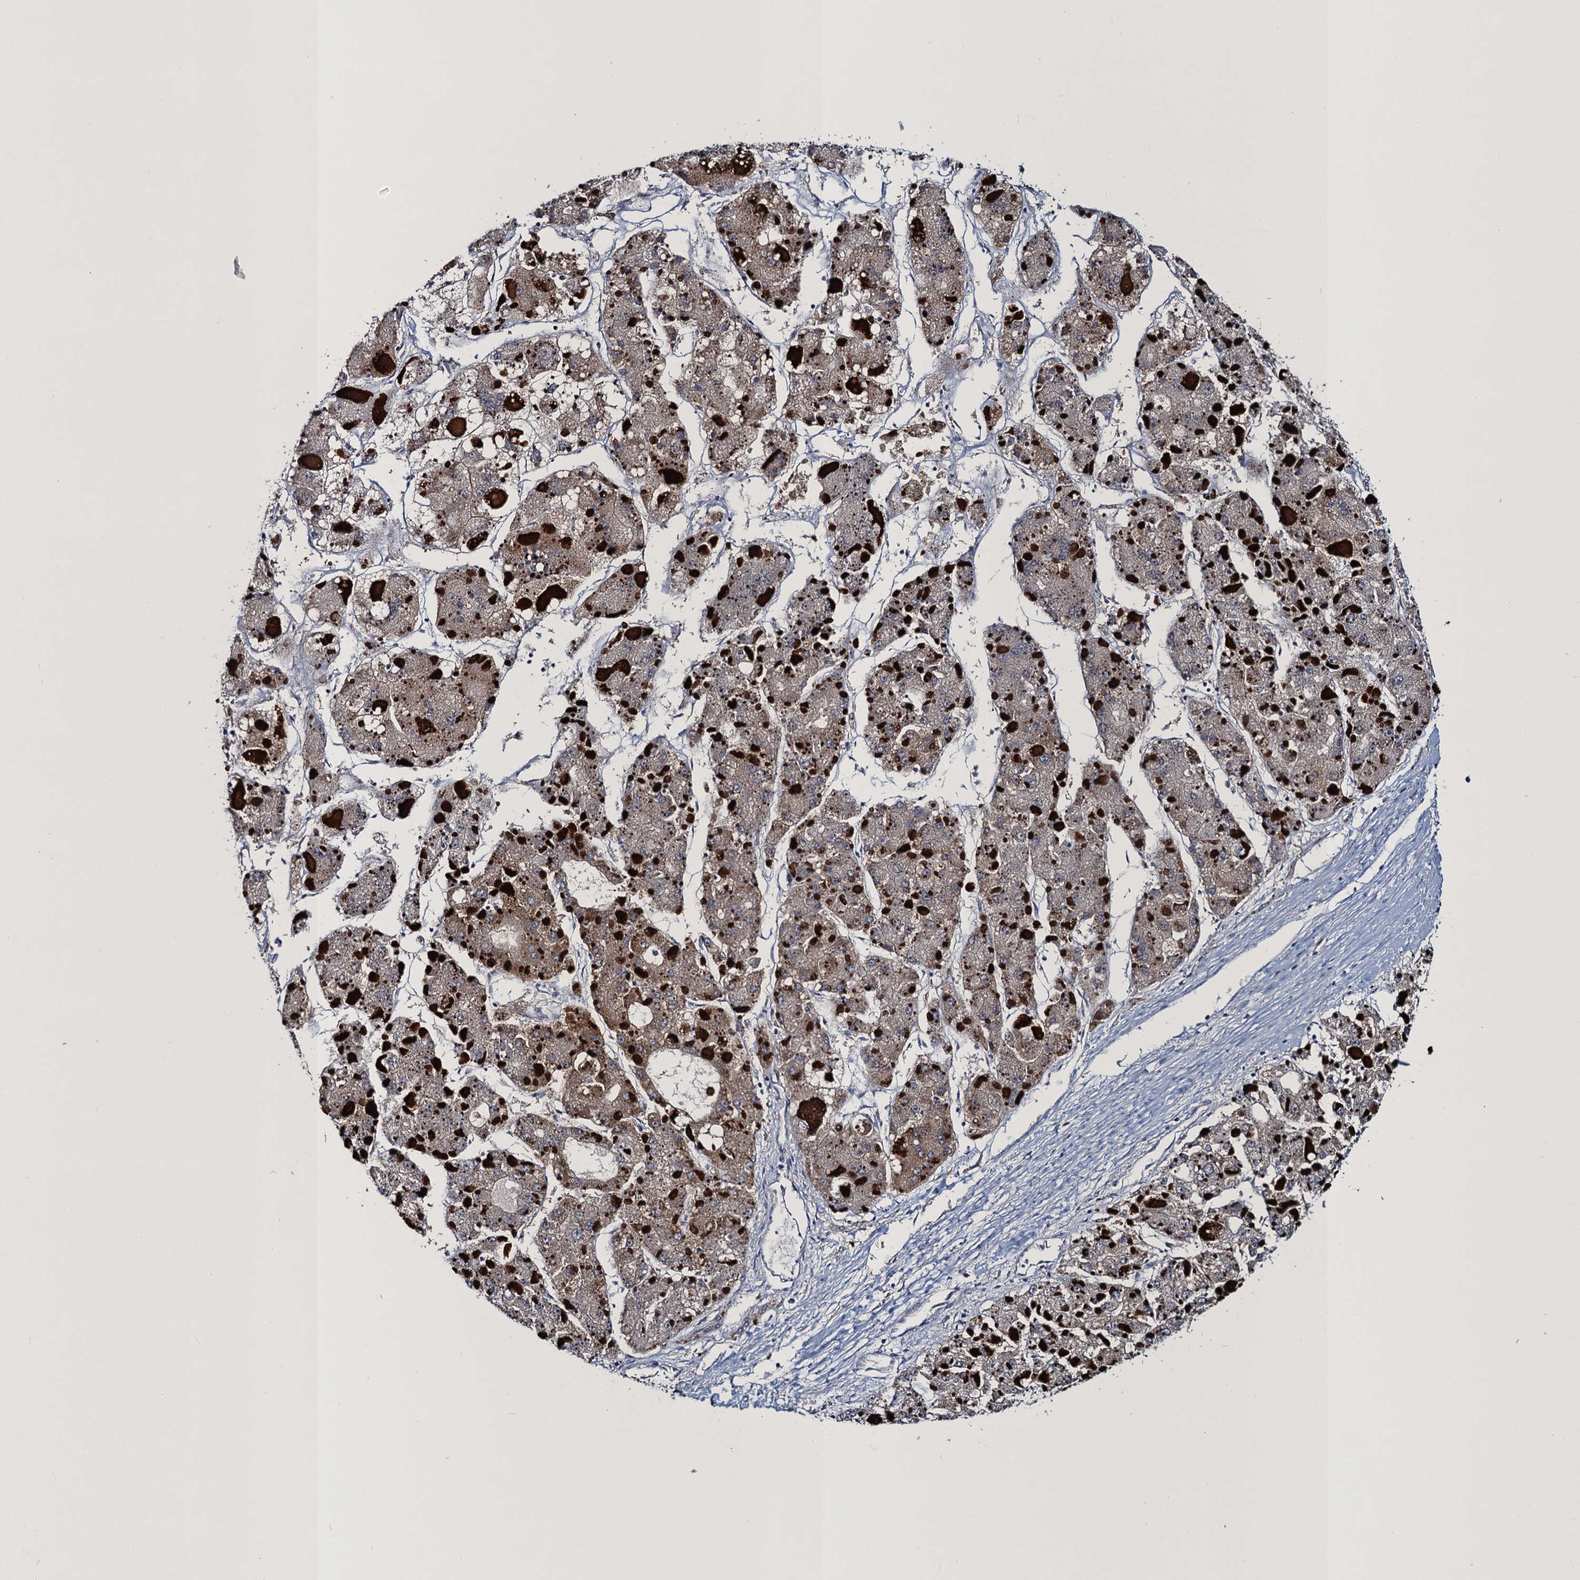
{"staining": {"intensity": "weak", "quantity": "25%-75%", "location": "cytoplasmic/membranous"}, "tissue": "liver cancer", "cell_type": "Tumor cells", "image_type": "cancer", "snomed": [{"axis": "morphology", "description": "Carcinoma, Hepatocellular, NOS"}, {"axis": "topography", "description": "Liver"}], "caption": "Tumor cells demonstrate weak cytoplasmic/membranous expression in about 25%-75% of cells in liver cancer (hepatocellular carcinoma).", "gene": "ATOSA", "patient": {"sex": "female", "age": 73}}